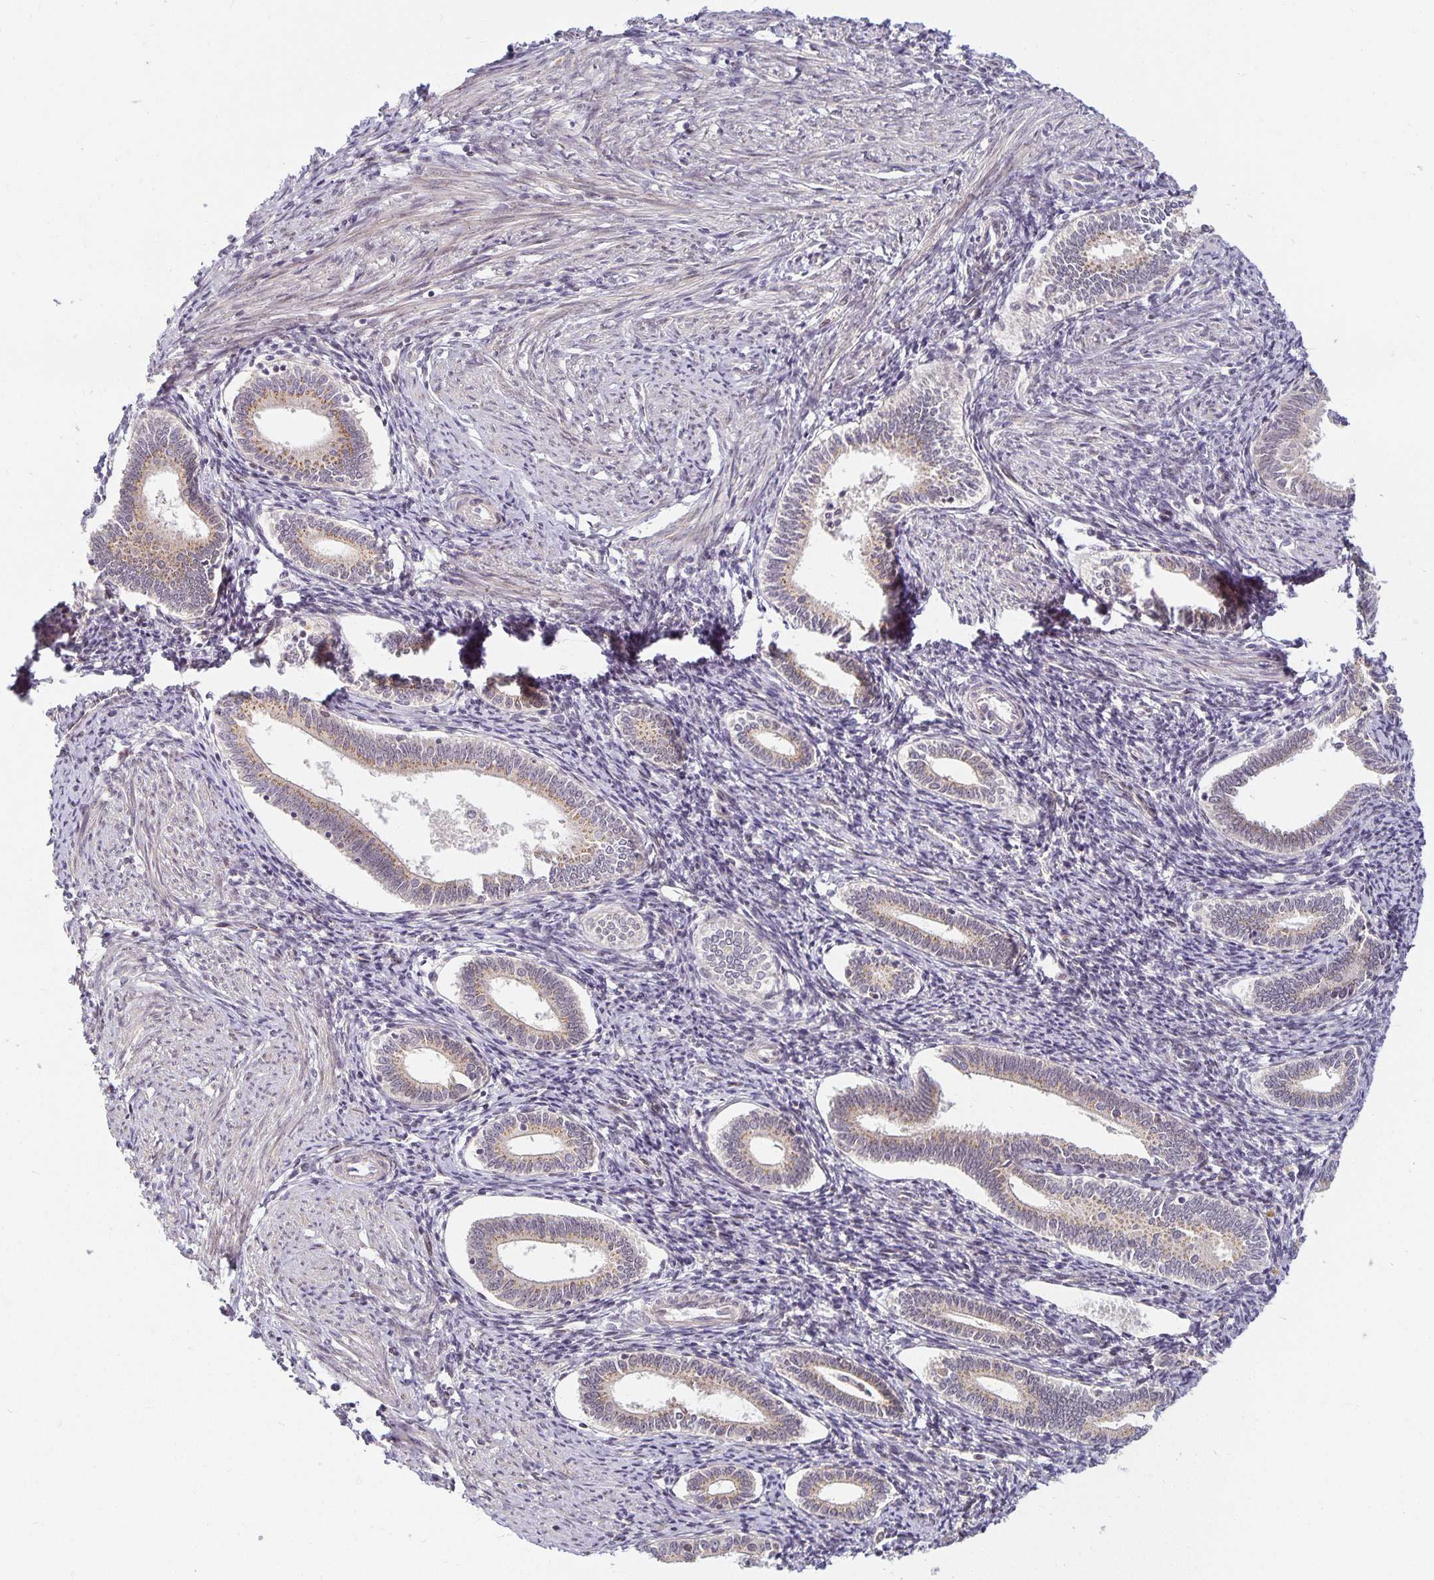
{"staining": {"intensity": "negative", "quantity": "none", "location": "none"}, "tissue": "endometrium", "cell_type": "Cells in endometrial stroma", "image_type": "normal", "snomed": [{"axis": "morphology", "description": "Normal tissue, NOS"}, {"axis": "topography", "description": "Endometrium"}], "caption": "This is a micrograph of immunohistochemistry staining of normal endometrium, which shows no expression in cells in endometrial stroma. (IHC, brightfield microscopy, high magnification).", "gene": "EHF", "patient": {"sex": "female", "age": 41}}